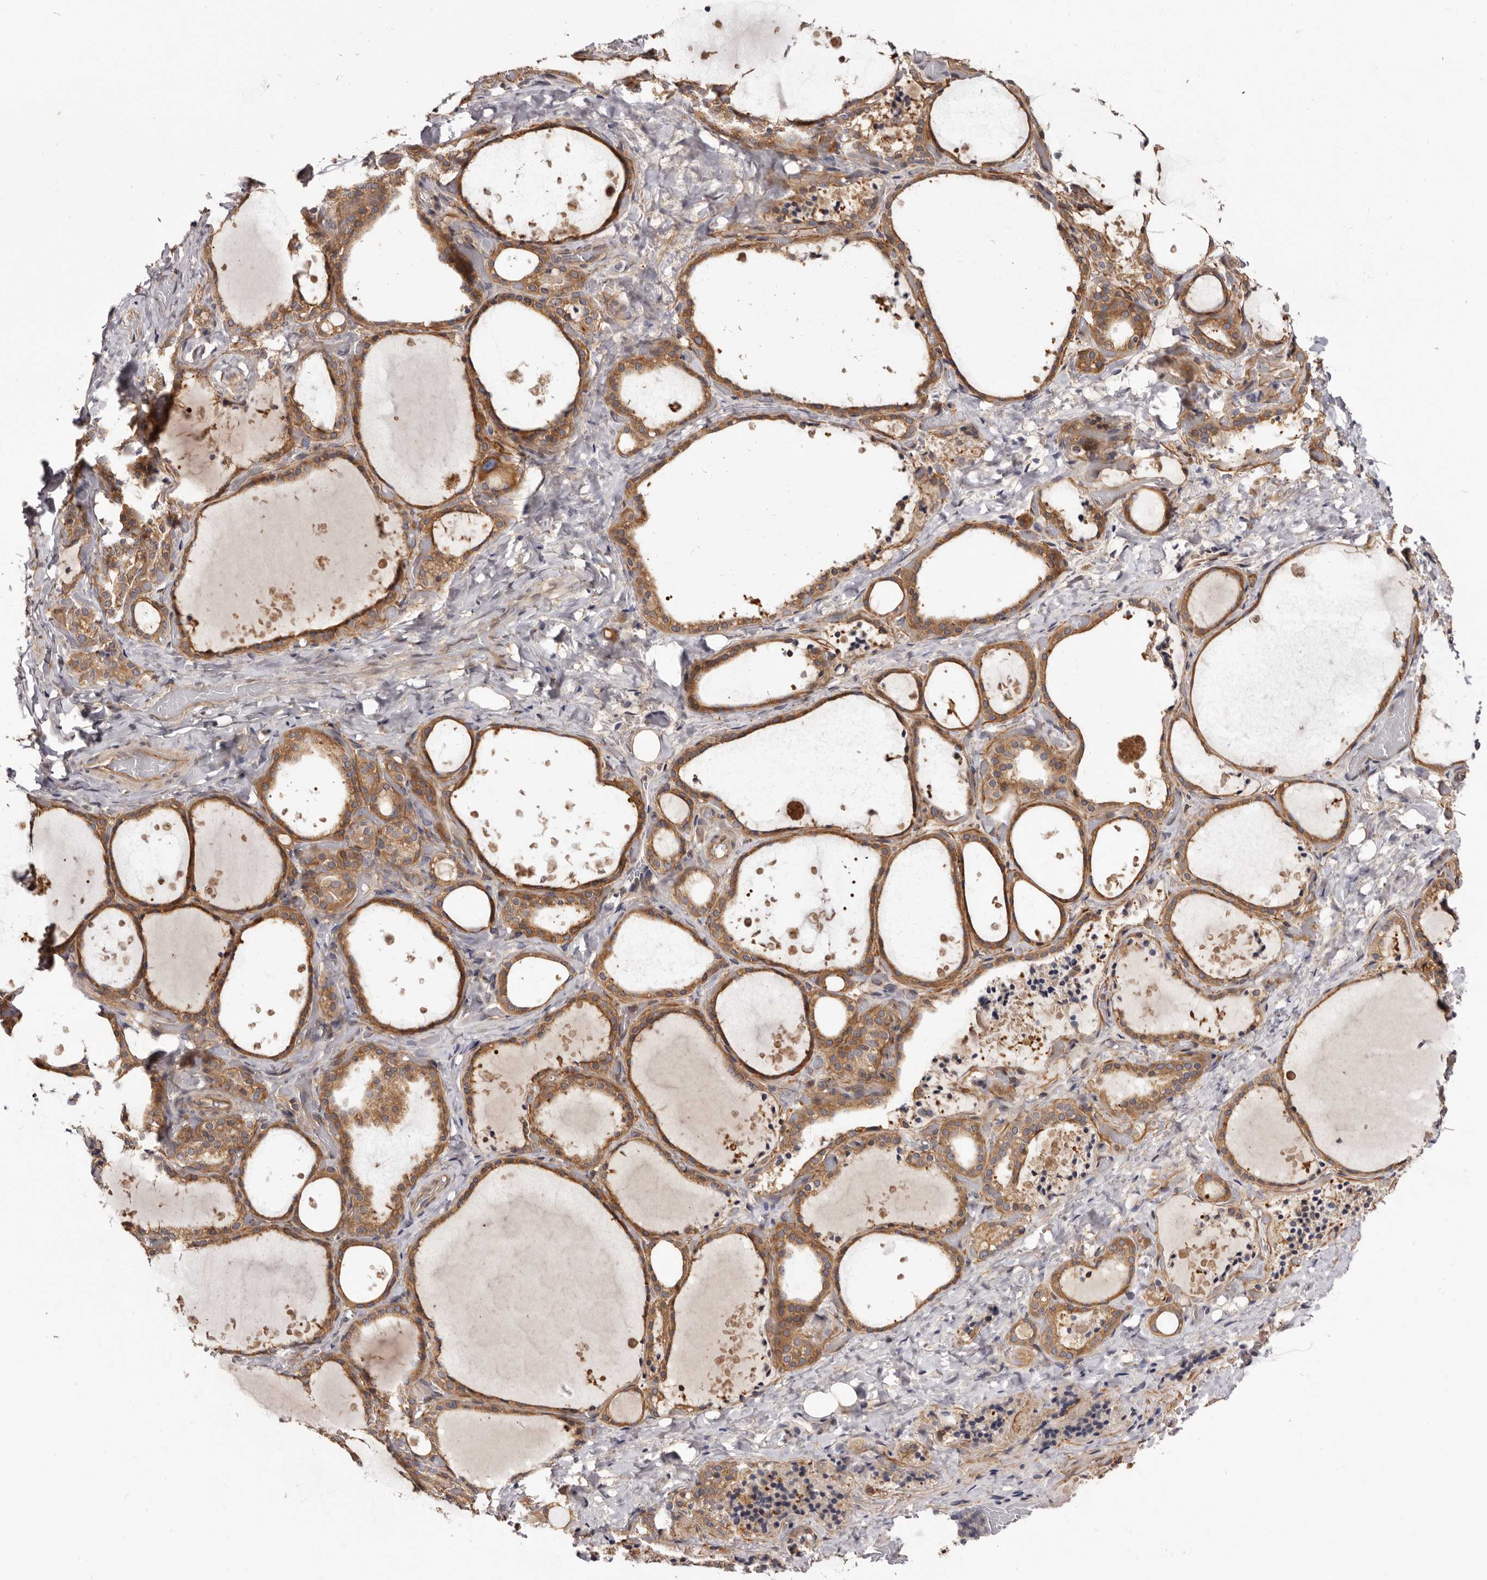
{"staining": {"intensity": "moderate", "quantity": ">75%", "location": "cytoplasmic/membranous"}, "tissue": "thyroid gland", "cell_type": "Glandular cells", "image_type": "normal", "snomed": [{"axis": "morphology", "description": "Normal tissue, NOS"}, {"axis": "topography", "description": "Thyroid gland"}], "caption": "DAB immunohistochemical staining of unremarkable human thyroid gland demonstrates moderate cytoplasmic/membranous protein staining in approximately >75% of glandular cells. The protein is stained brown, and the nuclei are stained in blue (DAB IHC with brightfield microscopy, high magnification).", "gene": "ADAMTS20", "patient": {"sex": "female", "age": 44}}